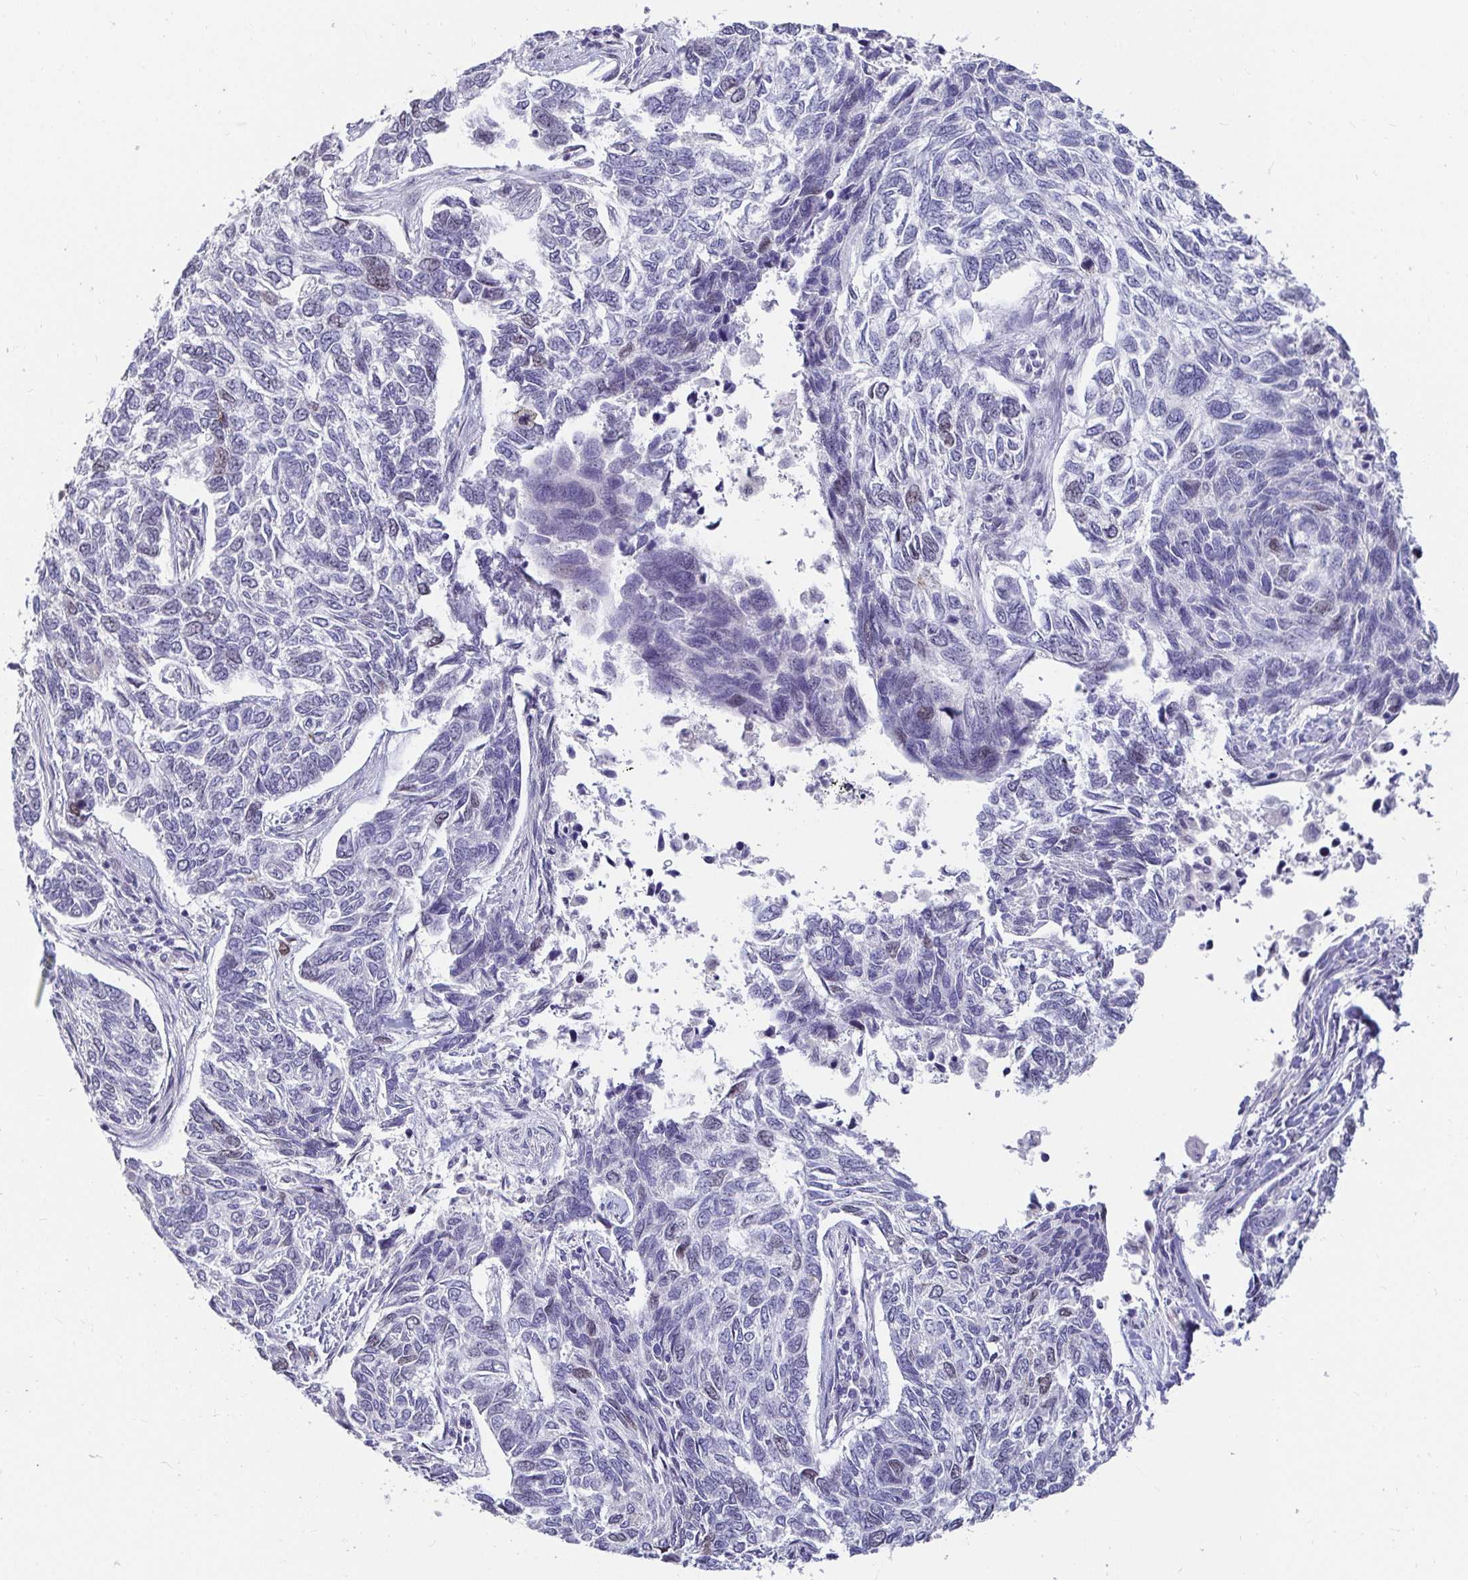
{"staining": {"intensity": "weak", "quantity": "<25%", "location": "nuclear"}, "tissue": "skin cancer", "cell_type": "Tumor cells", "image_type": "cancer", "snomed": [{"axis": "morphology", "description": "Basal cell carcinoma"}, {"axis": "topography", "description": "Skin"}], "caption": "A histopathology image of human skin basal cell carcinoma is negative for staining in tumor cells.", "gene": "ANLN", "patient": {"sex": "female", "age": 65}}